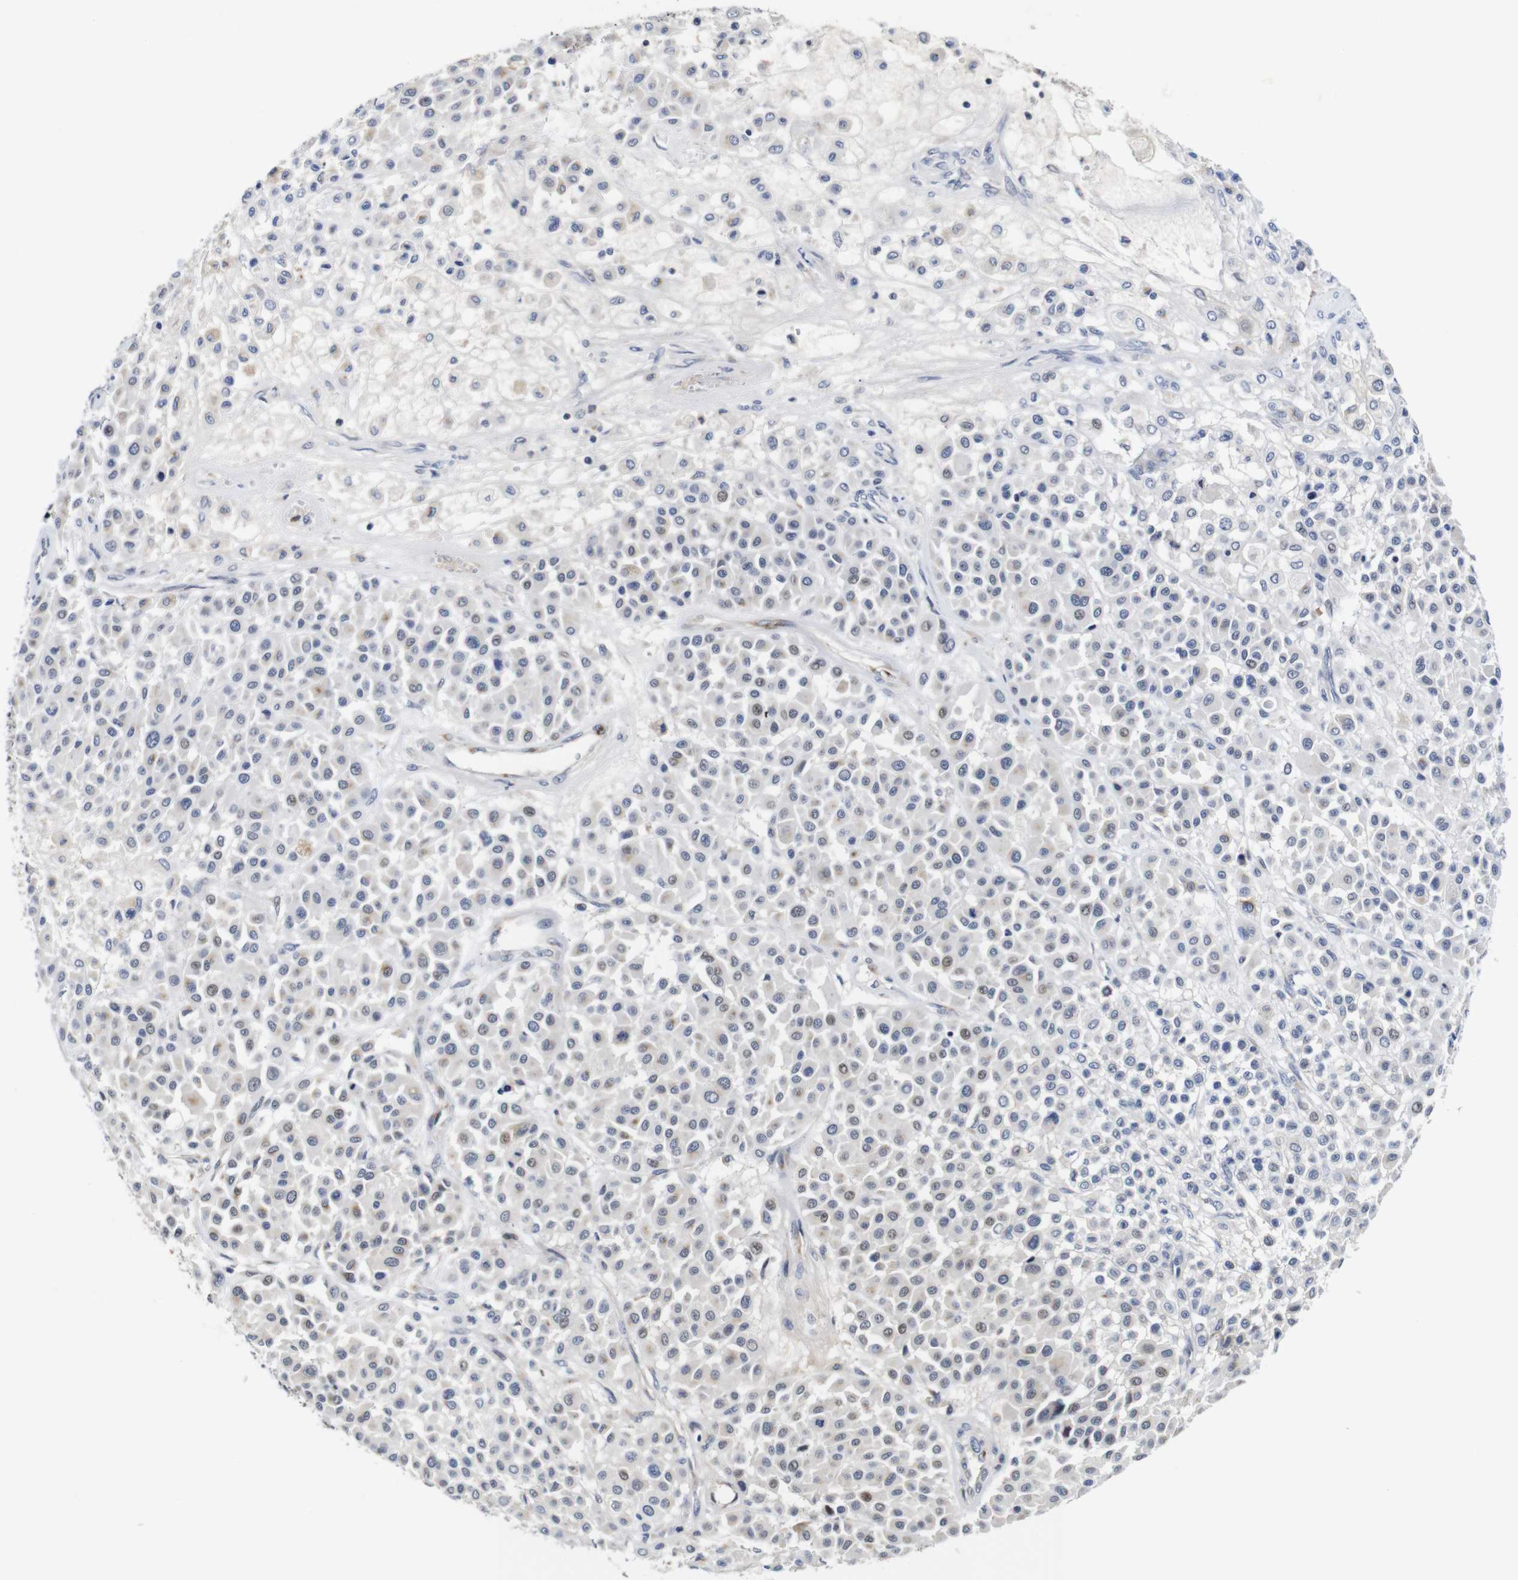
{"staining": {"intensity": "weak", "quantity": "<25%", "location": "nuclear"}, "tissue": "melanoma", "cell_type": "Tumor cells", "image_type": "cancer", "snomed": [{"axis": "morphology", "description": "Malignant melanoma, Metastatic site"}, {"axis": "topography", "description": "Soft tissue"}], "caption": "Melanoma was stained to show a protein in brown. There is no significant positivity in tumor cells. (DAB (3,3'-diaminobenzidine) IHC with hematoxylin counter stain).", "gene": "FURIN", "patient": {"sex": "male", "age": 41}}